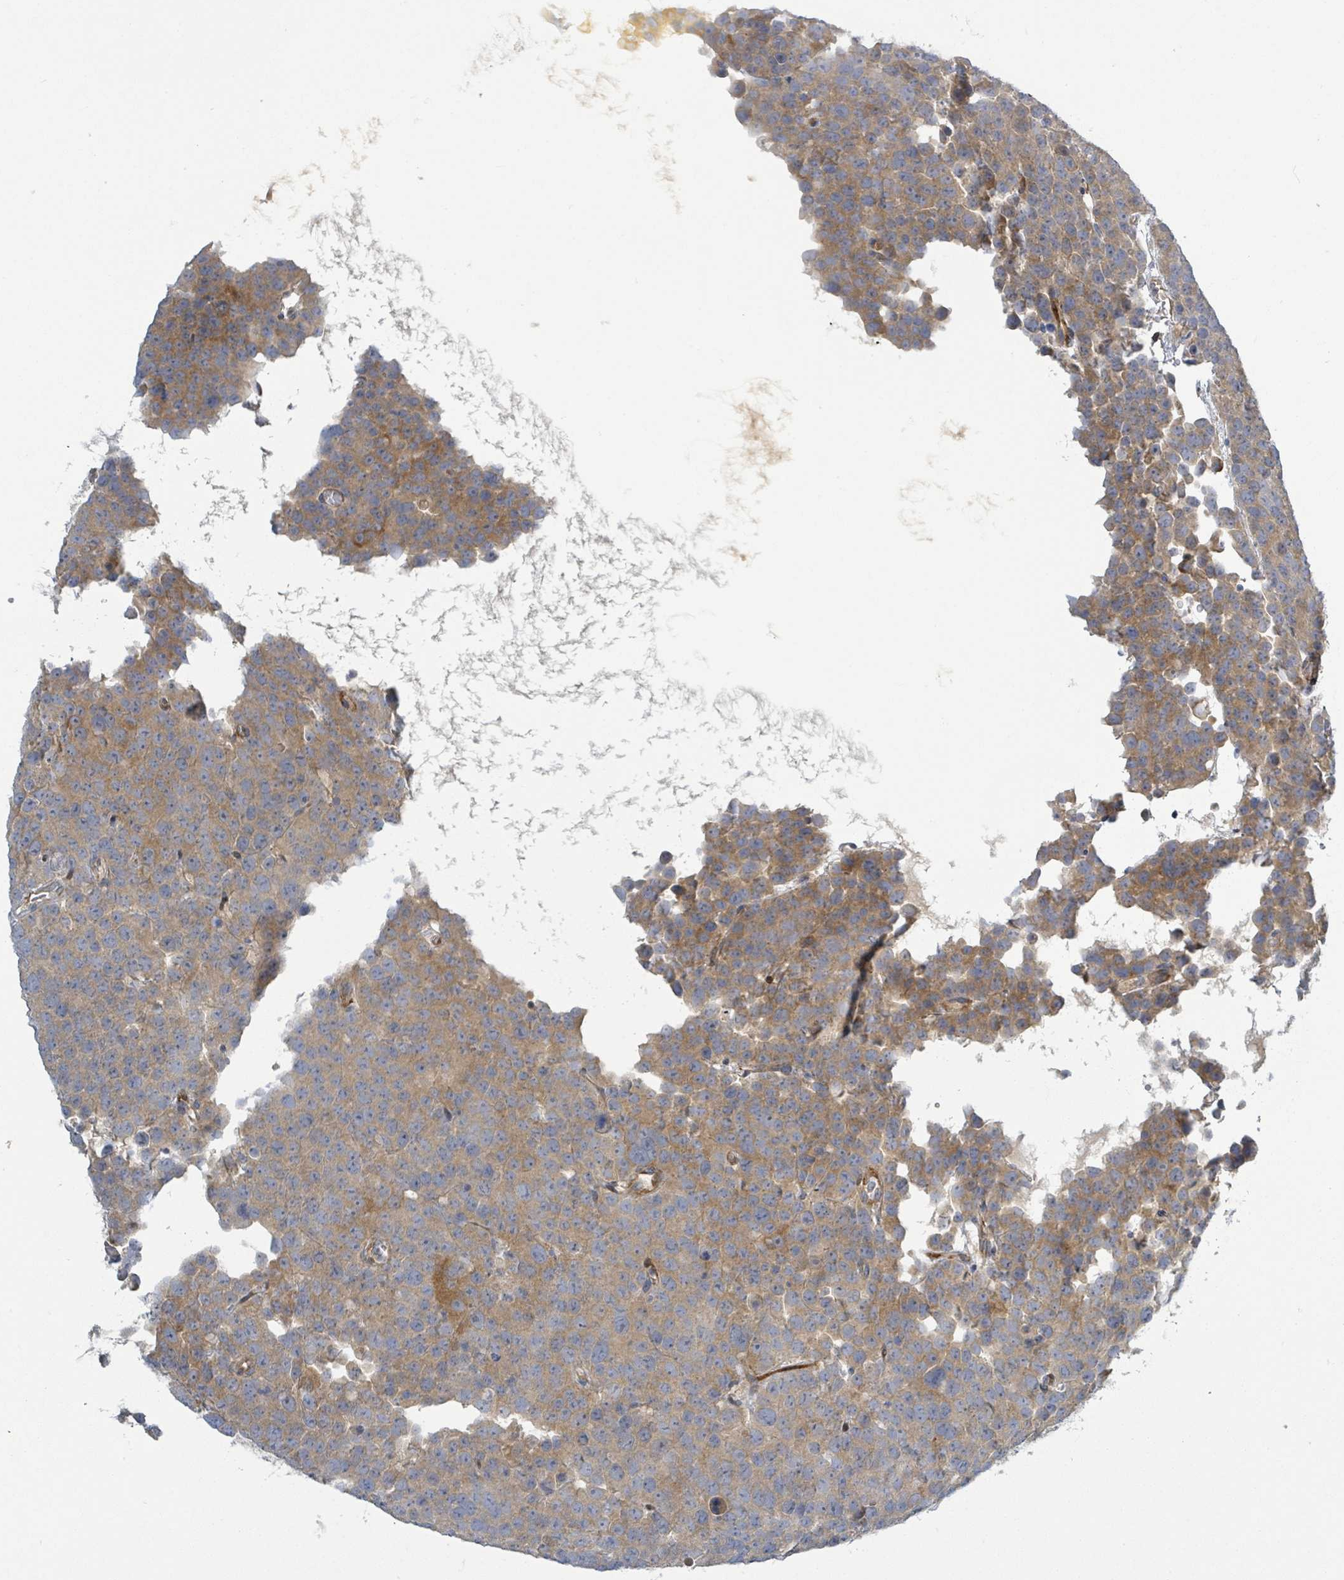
{"staining": {"intensity": "moderate", "quantity": ">75%", "location": "cytoplasmic/membranous"}, "tissue": "testis cancer", "cell_type": "Tumor cells", "image_type": "cancer", "snomed": [{"axis": "morphology", "description": "Seminoma, NOS"}, {"axis": "topography", "description": "Testis"}], "caption": "Testis cancer (seminoma) stained with immunohistochemistry shows moderate cytoplasmic/membranous expression in approximately >75% of tumor cells.", "gene": "CFAP210", "patient": {"sex": "male", "age": 71}}